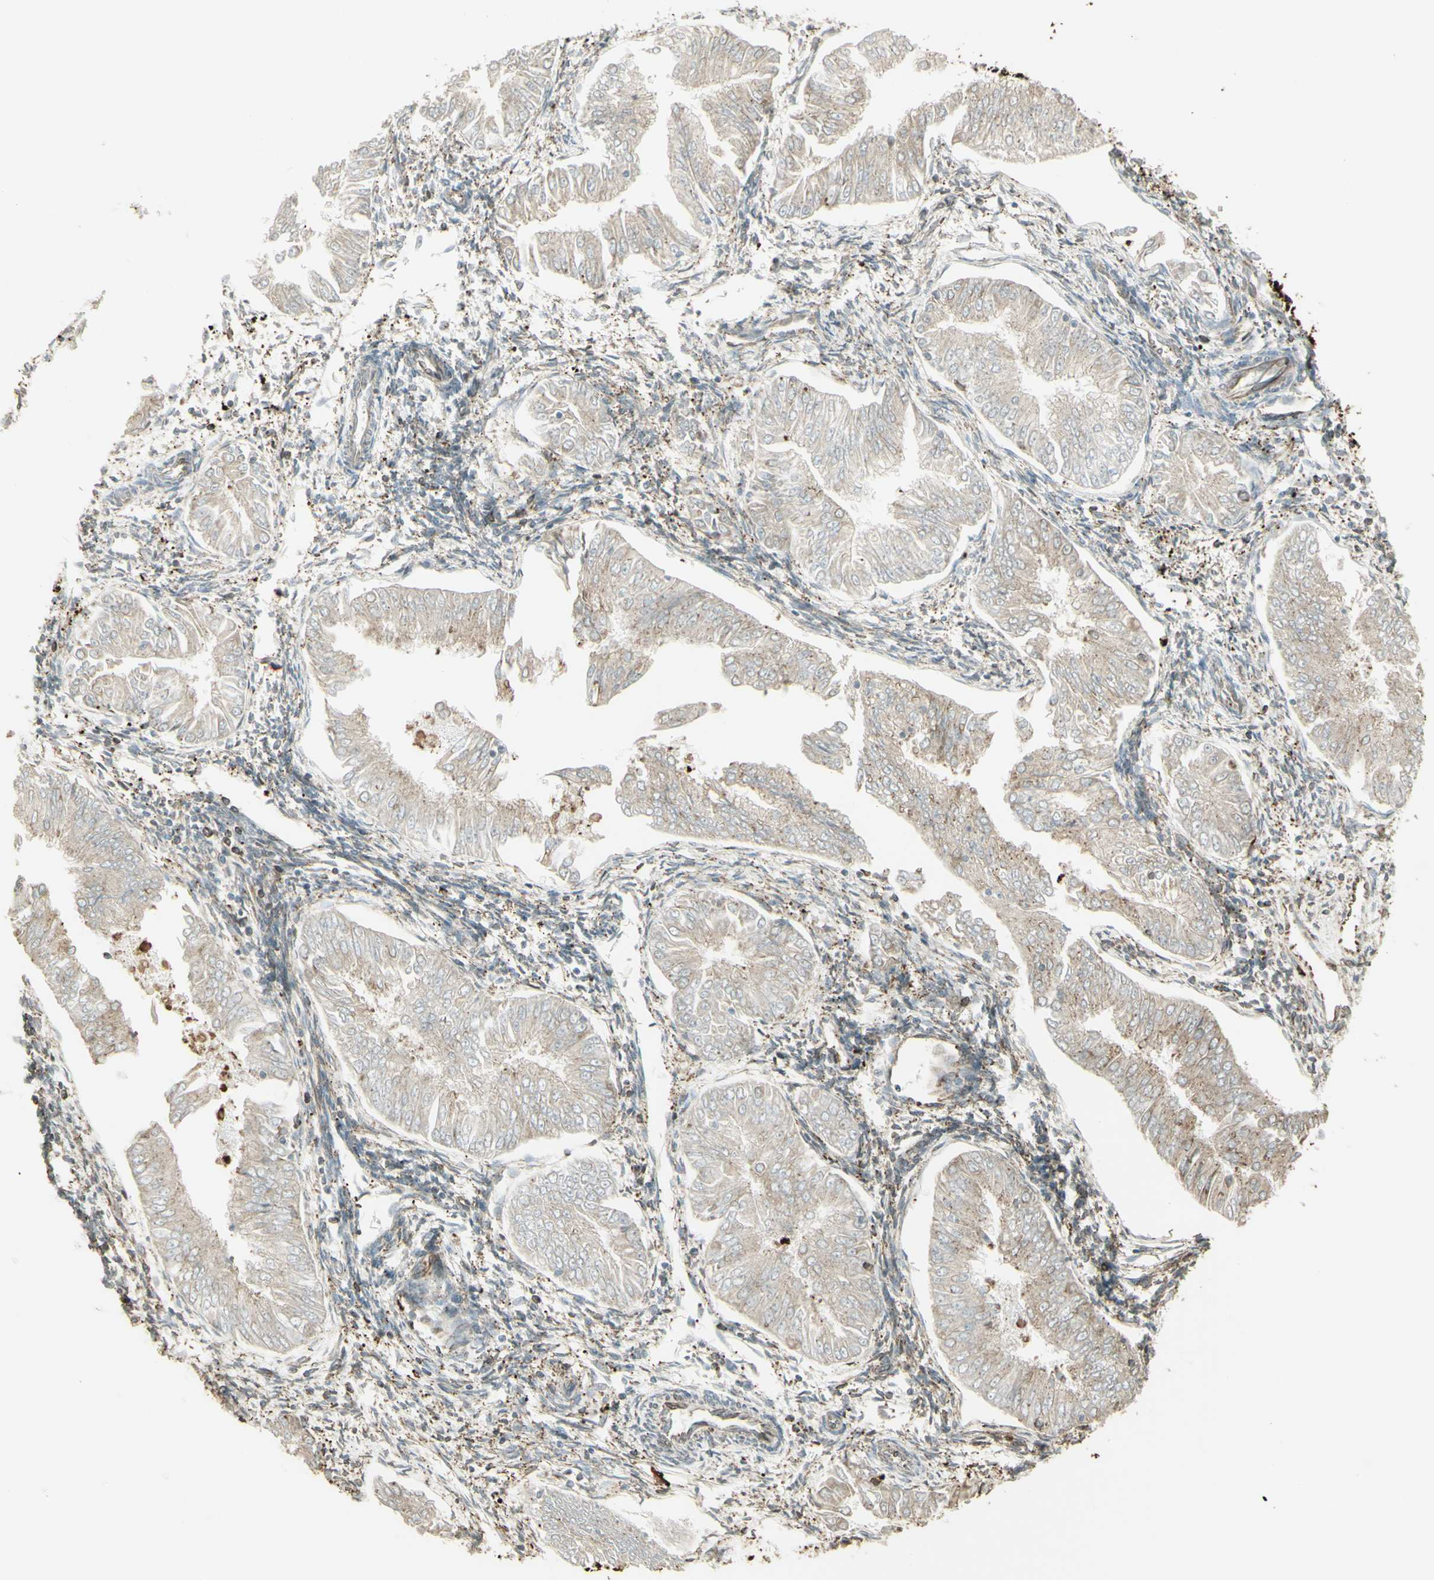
{"staining": {"intensity": "weak", "quantity": ">75%", "location": "cytoplasmic/membranous"}, "tissue": "endometrial cancer", "cell_type": "Tumor cells", "image_type": "cancer", "snomed": [{"axis": "morphology", "description": "Adenocarcinoma, NOS"}, {"axis": "topography", "description": "Endometrium"}], "caption": "The histopathology image displays a brown stain indicating the presence of a protein in the cytoplasmic/membranous of tumor cells in endometrial adenocarcinoma.", "gene": "CANX", "patient": {"sex": "female", "age": 53}}